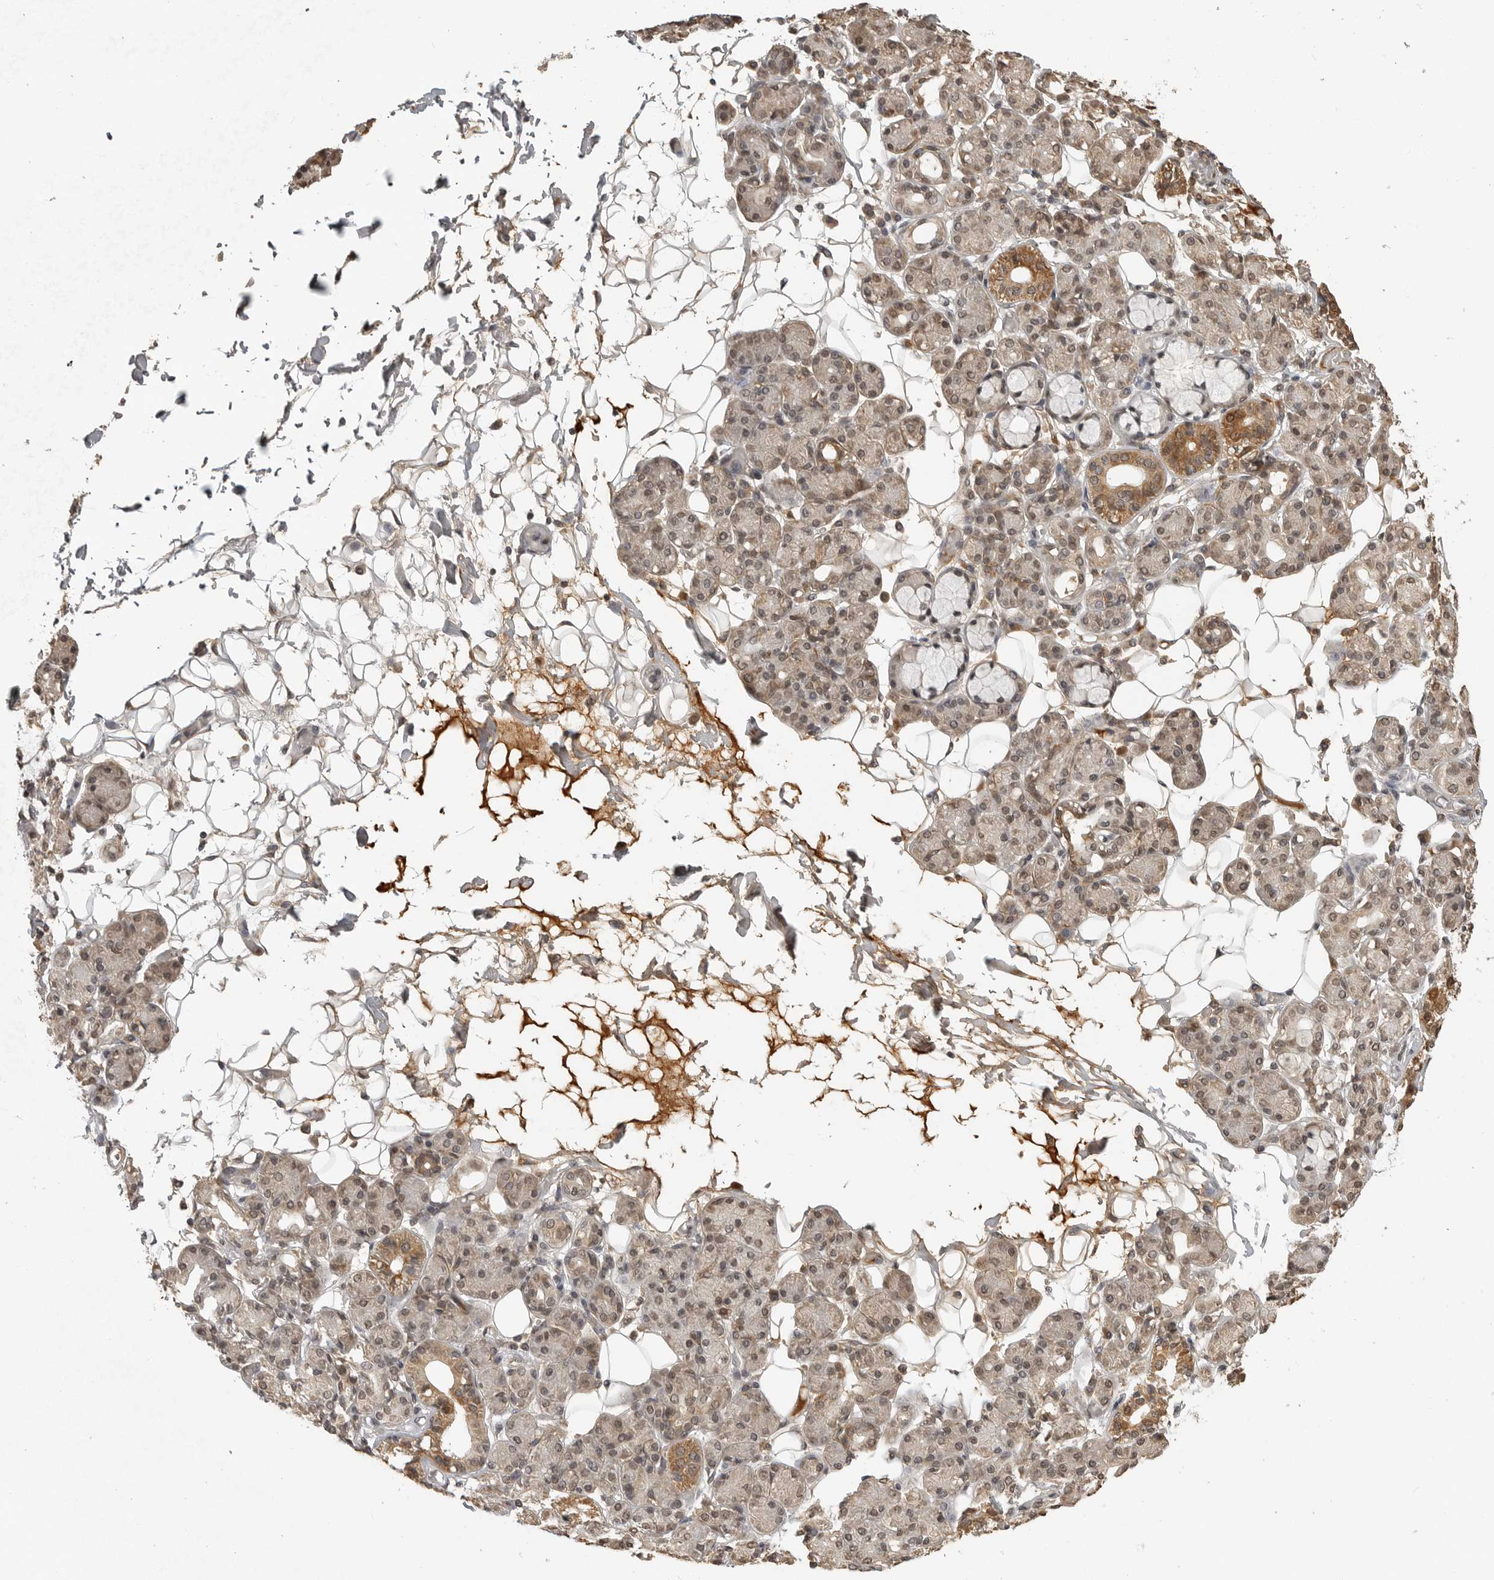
{"staining": {"intensity": "moderate", "quantity": ">75%", "location": "cytoplasmic/membranous,nuclear"}, "tissue": "salivary gland", "cell_type": "Glandular cells", "image_type": "normal", "snomed": [{"axis": "morphology", "description": "Normal tissue, NOS"}, {"axis": "topography", "description": "Salivary gland"}], "caption": "Immunohistochemistry (IHC) photomicrograph of unremarkable salivary gland: salivary gland stained using immunohistochemistry demonstrates medium levels of moderate protein expression localized specifically in the cytoplasmic/membranous,nuclear of glandular cells, appearing as a cytoplasmic/membranous,nuclear brown color.", "gene": "CLOCK", "patient": {"sex": "male", "age": 63}}